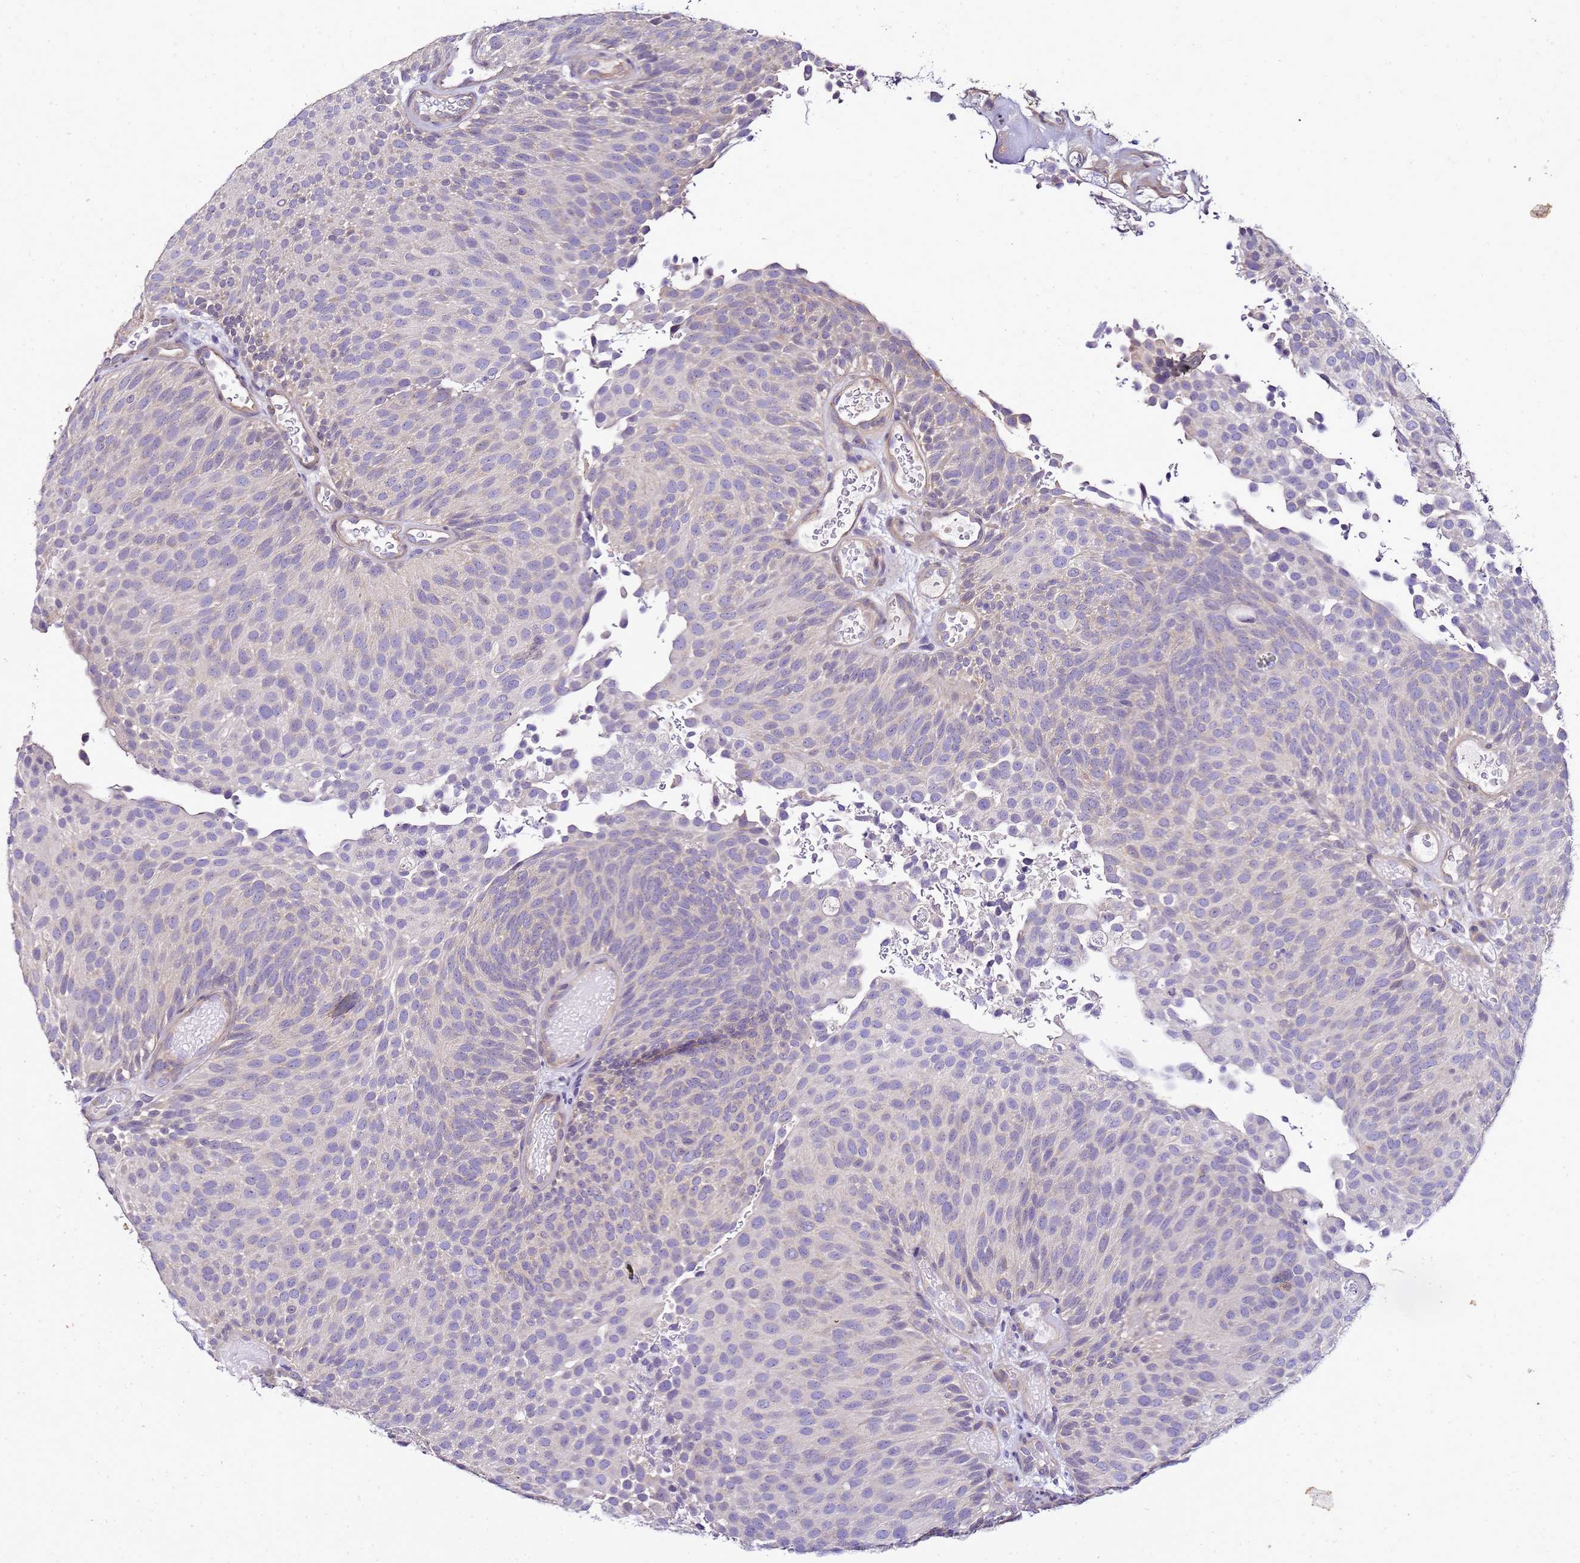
{"staining": {"intensity": "negative", "quantity": "none", "location": "none"}, "tissue": "urothelial cancer", "cell_type": "Tumor cells", "image_type": "cancer", "snomed": [{"axis": "morphology", "description": "Urothelial carcinoma, Low grade"}, {"axis": "topography", "description": "Urinary bladder"}], "caption": "The histopathology image displays no staining of tumor cells in low-grade urothelial carcinoma.", "gene": "FAM166B", "patient": {"sex": "male", "age": 78}}